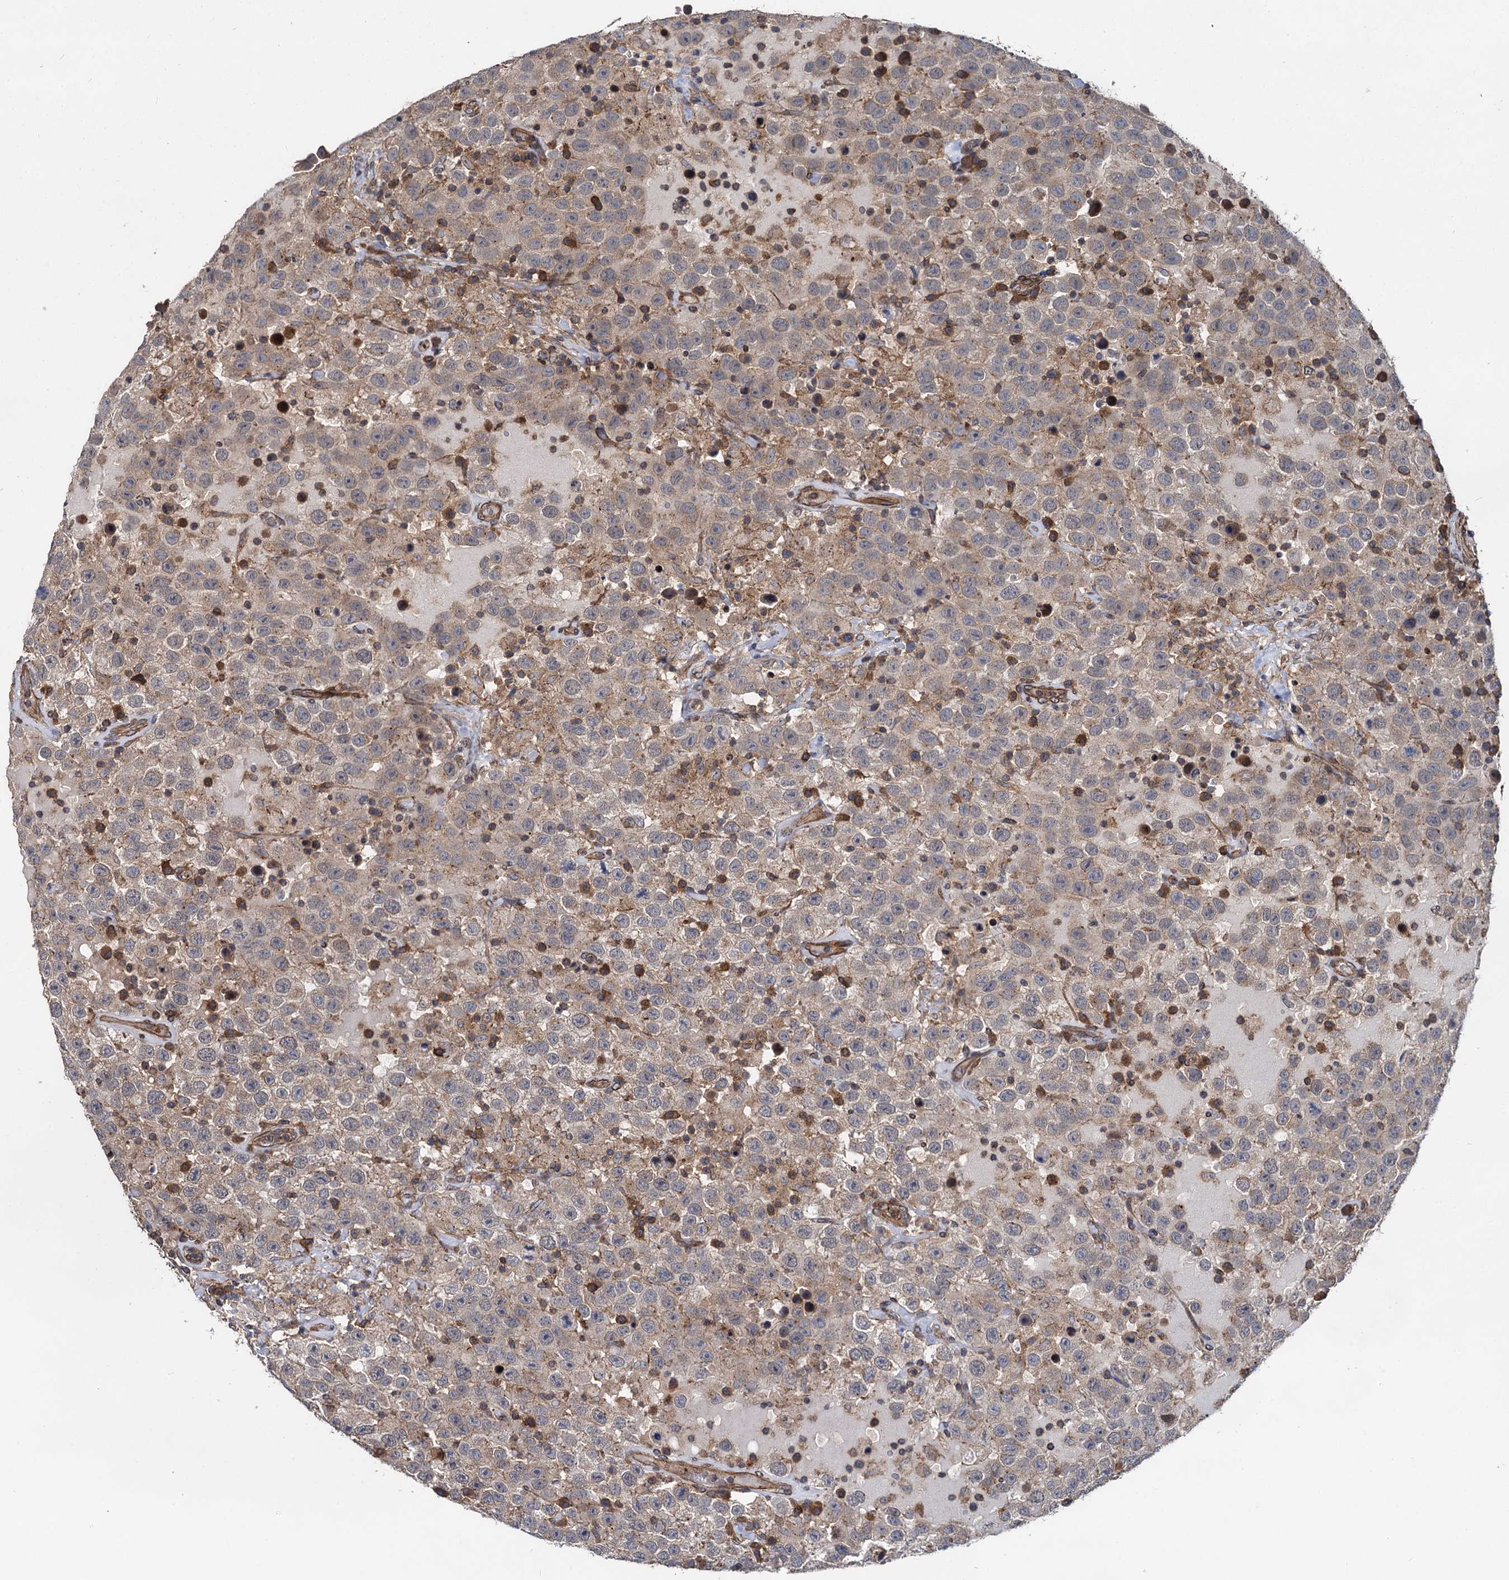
{"staining": {"intensity": "weak", "quantity": "<25%", "location": "cytoplasmic/membranous"}, "tissue": "testis cancer", "cell_type": "Tumor cells", "image_type": "cancer", "snomed": [{"axis": "morphology", "description": "Seminoma, NOS"}, {"axis": "topography", "description": "Testis"}], "caption": "An image of testis seminoma stained for a protein exhibits no brown staining in tumor cells.", "gene": "SVIP", "patient": {"sex": "male", "age": 41}}